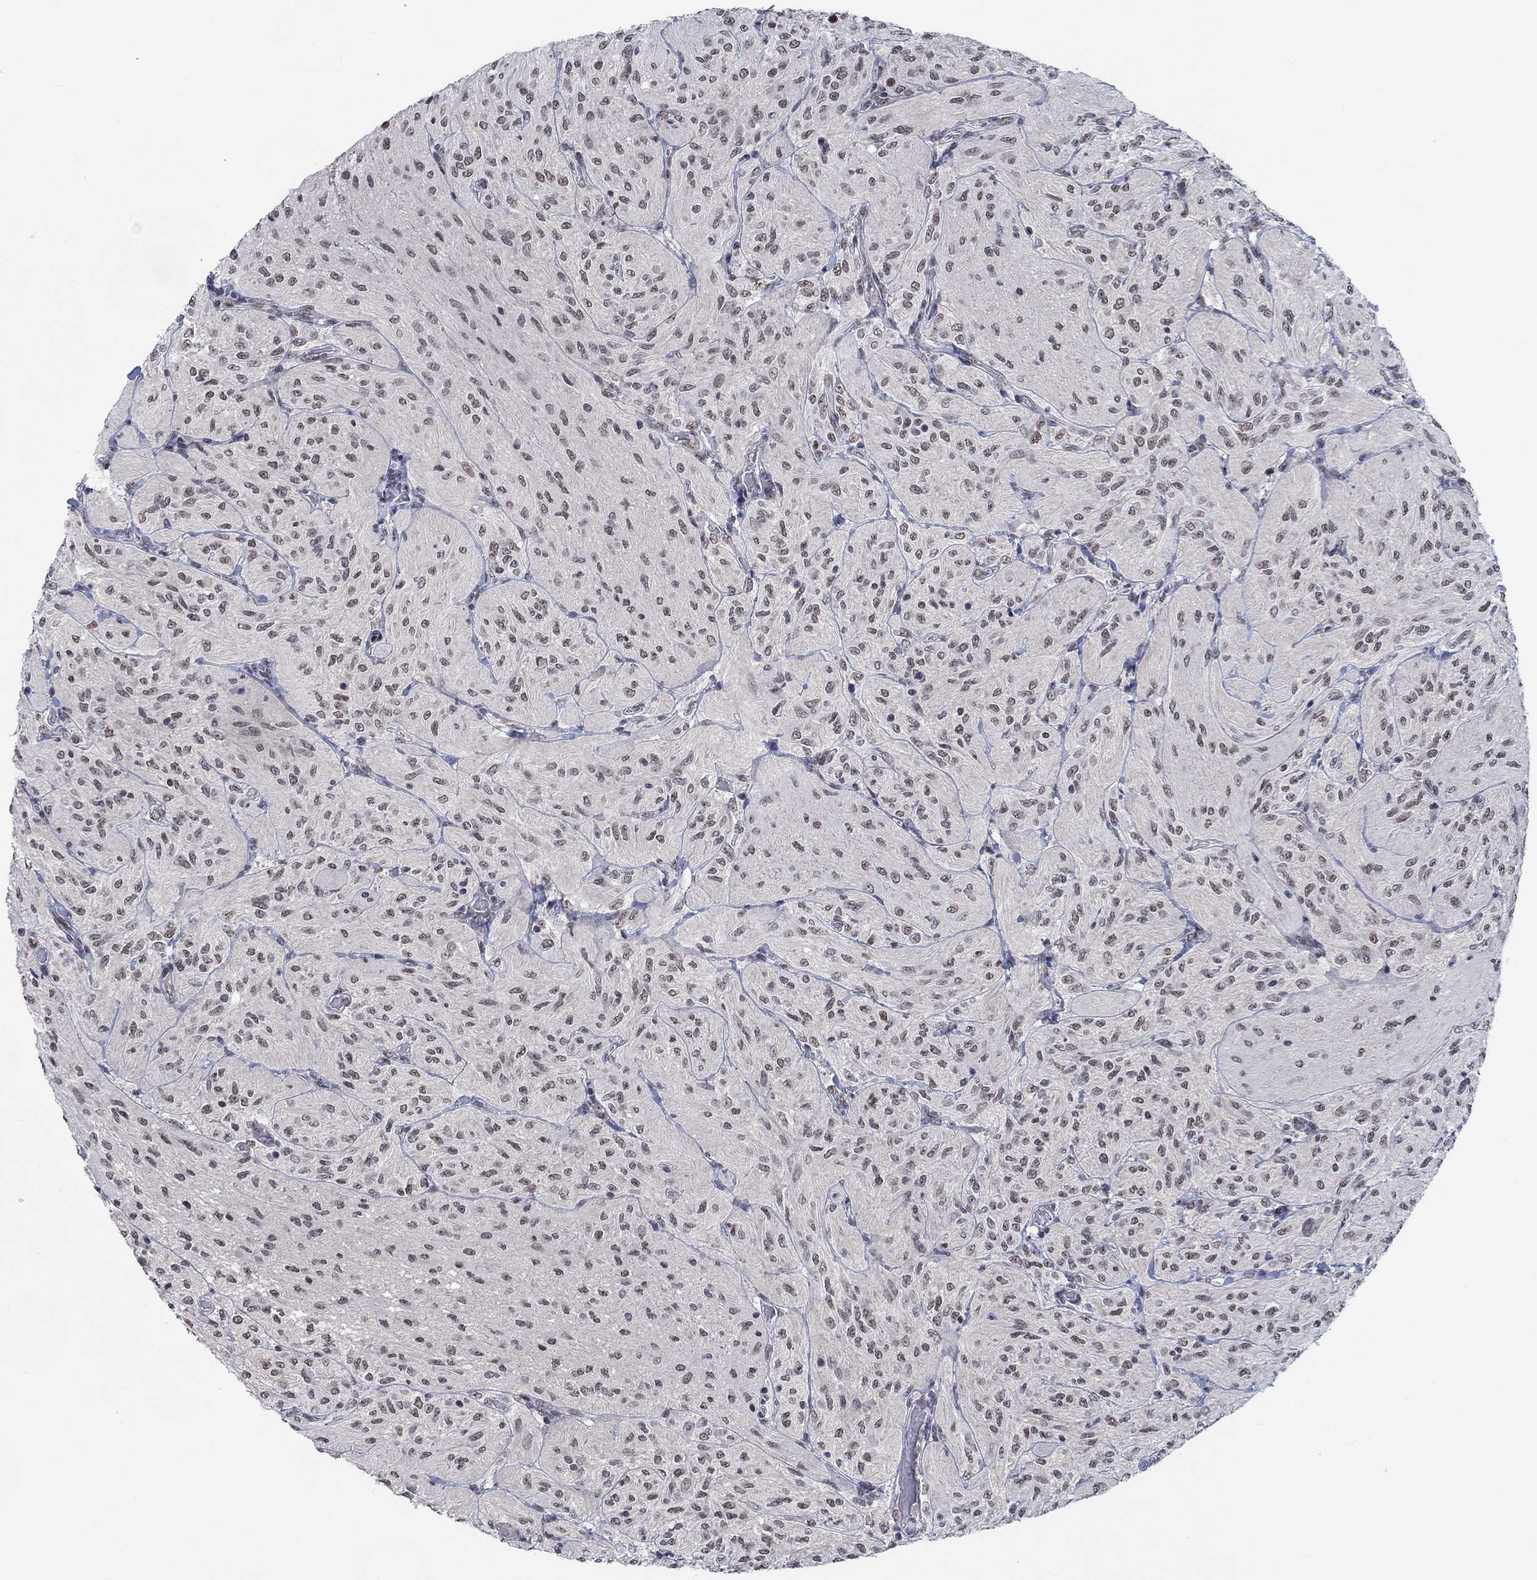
{"staining": {"intensity": "negative", "quantity": "none", "location": "none"}, "tissue": "glioma", "cell_type": "Tumor cells", "image_type": "cancer", "snomed": [{"axis": "morphology", "description": "Glioma, malignant, Low grade"}, {"axis": "topography", "description": "Brain"}], "caption": "The immunohistochemistry (IHC) histopathology image has no significant staining in tumor cells of glioma tissue.", "gene": "HTN1", "patient": {"sex": "male", "age": 3}}